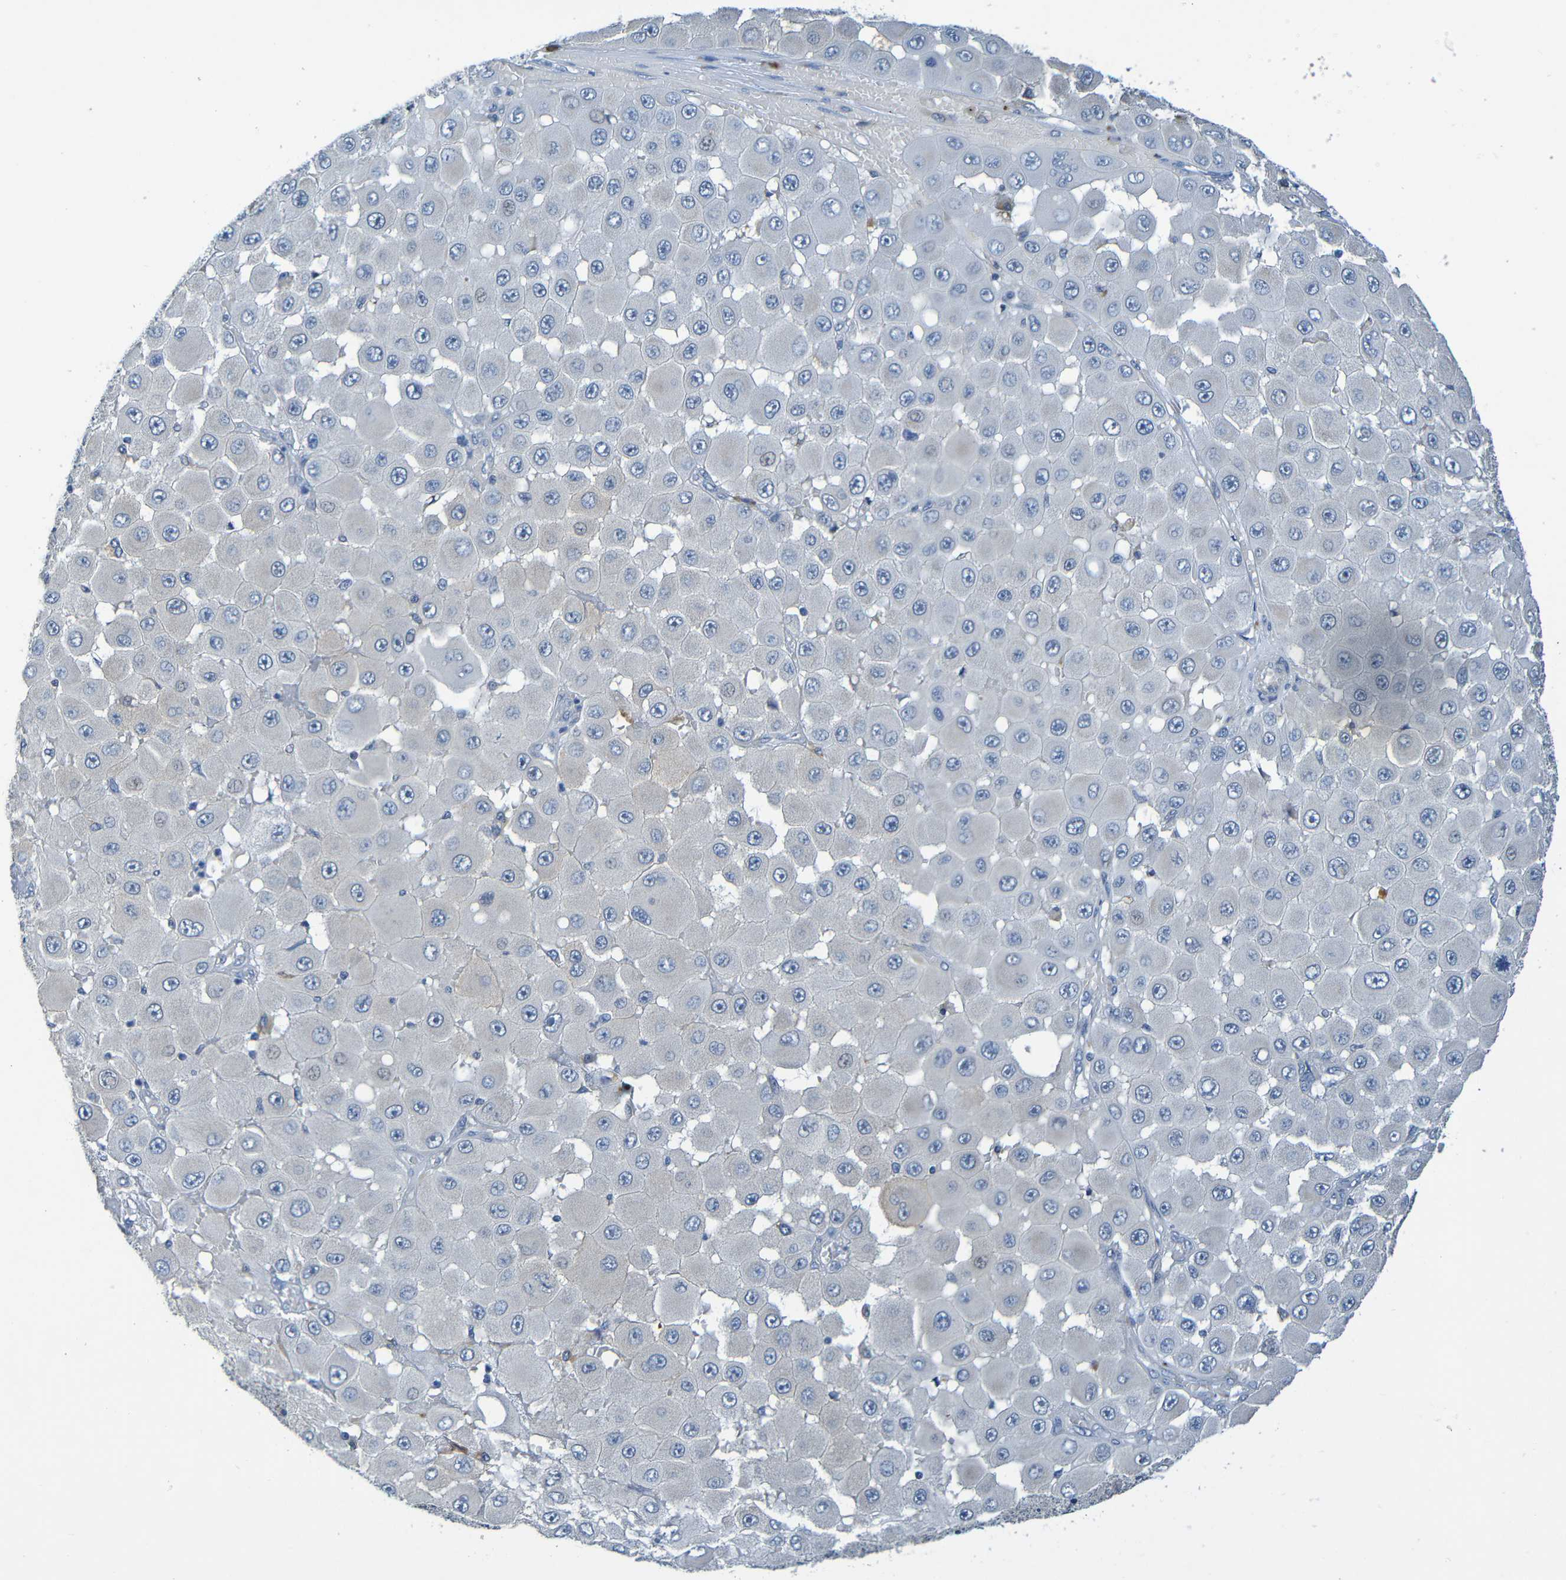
{"staining": {"intensity": "weak", "quantity": "25%-75%", "location": "cytoplasmic/membranous"}, "tissue": "melanoma", "cell_type": "Tumor cells", "image_type": "cancer", "snomed": [{"axis": "morphology", "description": "Malignant melanoma, NOS"}, {"axis": "topography", "description": "Skin"}], "caption": "A low amount of weak cytoplasmic/membranous positivity is appreciated in approximately 25%-75% of tumor cells in malignant melanoma tissue.", "gene": "CYP4F2", "patient": {"sex": "female", "age": 81}}